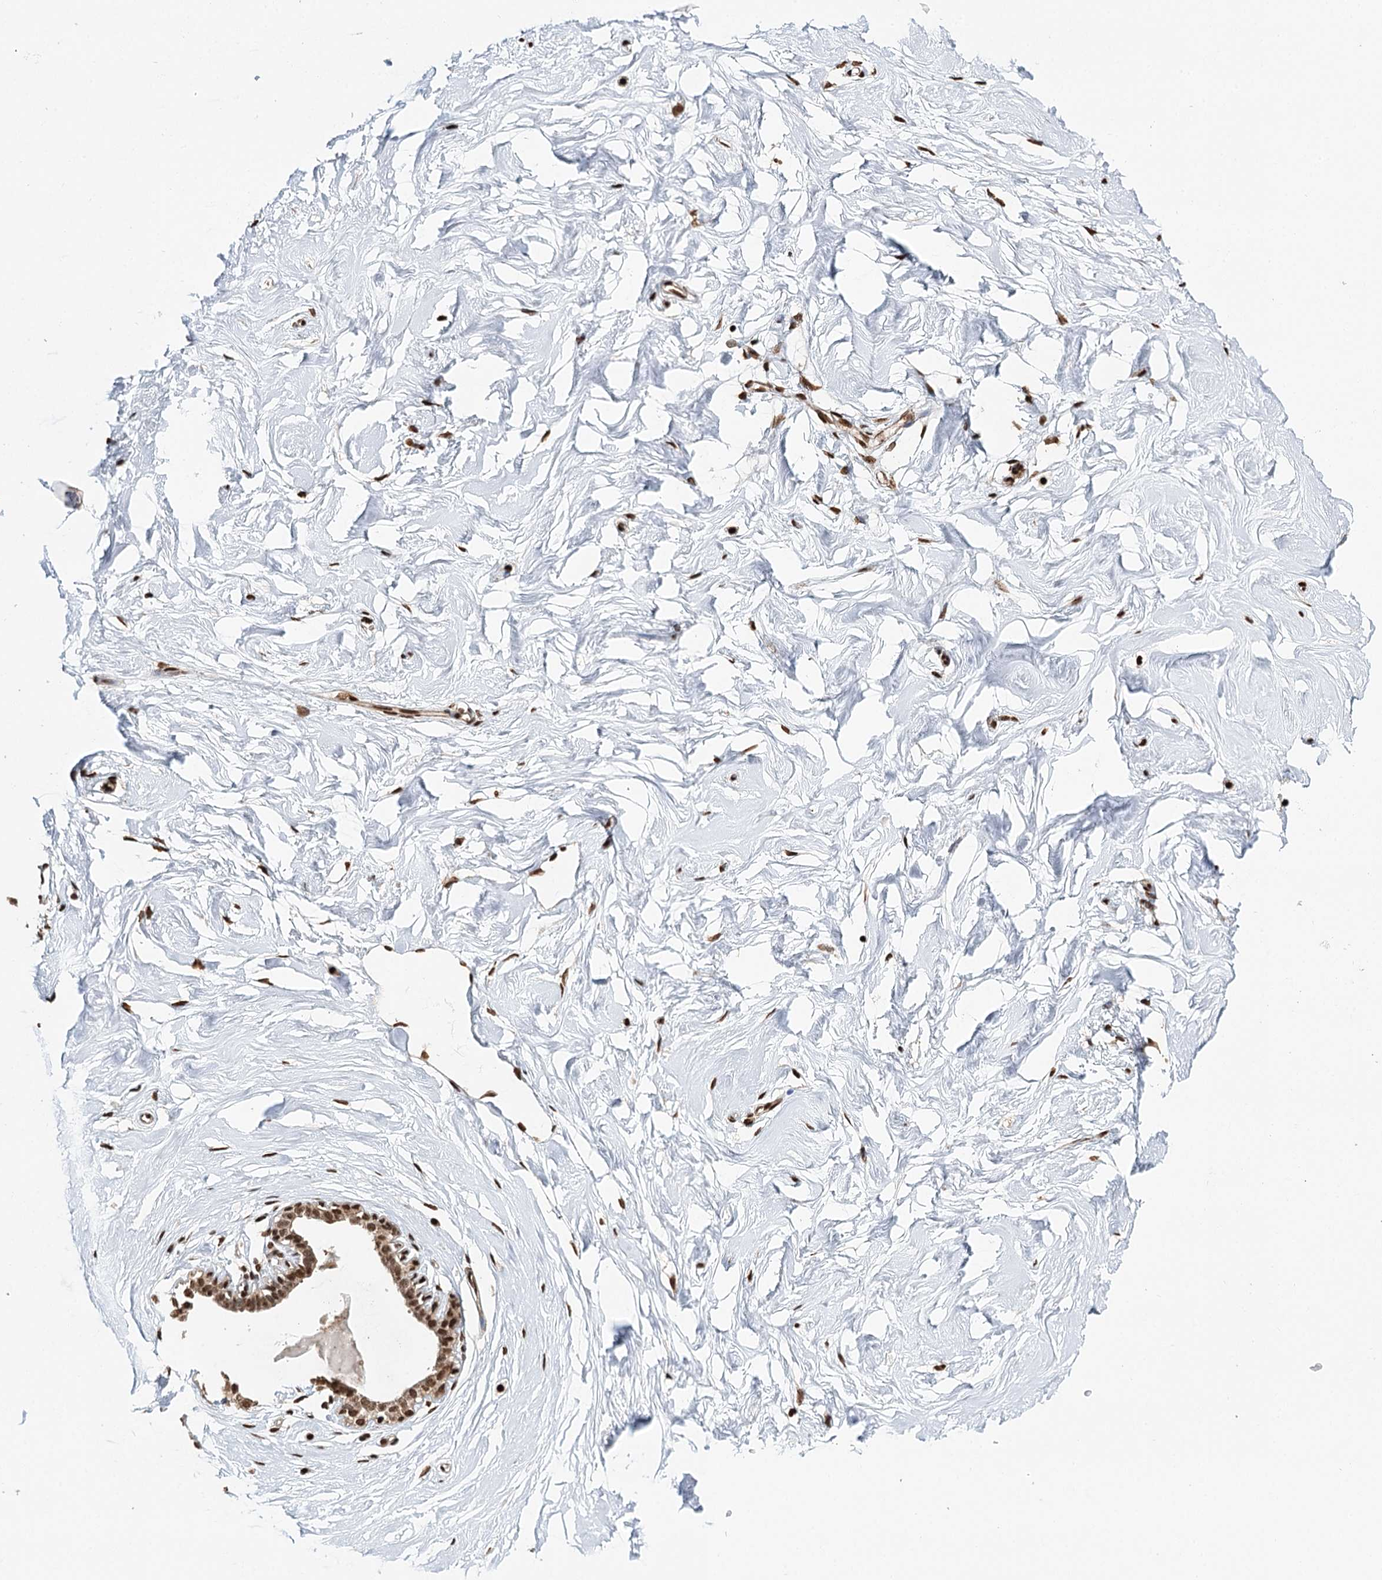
{"staining": {"intensity": "strong", "quantity": ">75%", "location": "nuclear"}, "tissue": "breast", "cell_type": "Adipocytes", "image_type": "normal", "snomed": [{"axis": "morphology", "description": "Normal tissue, NOS"}, {"axis": "morphology", "description": "Adenoma, NOS"}, {"axis": "topography", "description": "Breast"}], "caption": "This is a micrograph of immunohistochemistry (IHC) staining of benign breast, which shows strong expression in the nuclear of adipocytes.", "gene": "RPS27A", "patient": {"sex": "female", "age": 23}}